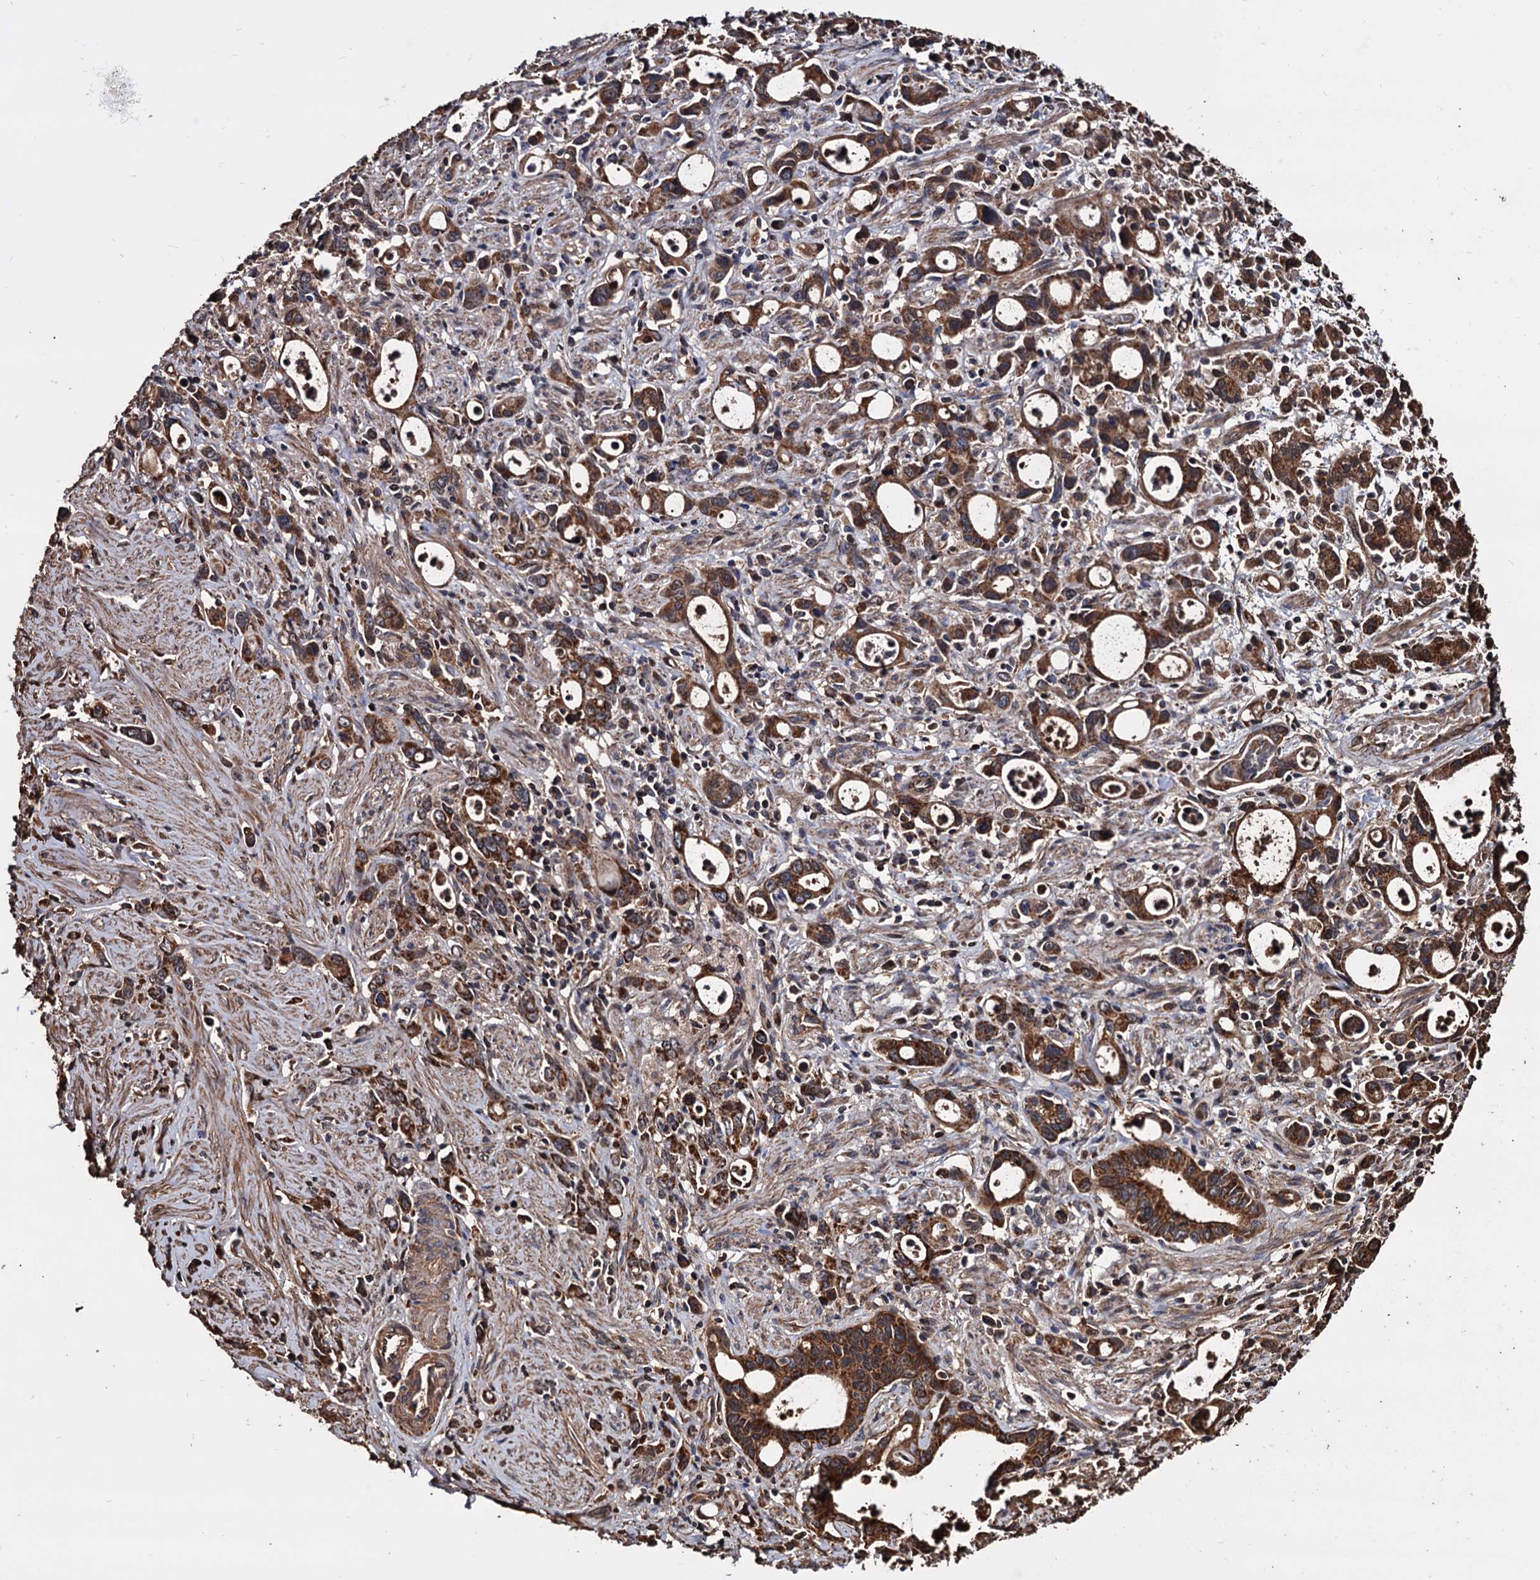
{"staining": {"intensity": "moderate", "quantity": ">75%", "location": "cytoplasmic/membranous"}, "tissue": "stomach cancer", "cell_type": "Tumor cells", "image_type": "cancer", "snomed": [{"axis": "morphology", "description": "Adenocarcinoma, NOS"}, {"axis": "topography", "description": "Stomach, lower"}], "caption": "There is medium levels of moderate cytoplasmic/membranous staining in tumor cells of stomach cancer (adenocarcinoma), as demonstrated by immunohistochemical staining (brown color).", "gene": "MRPL42", "patient": {"sex": "female", "age": 43}}